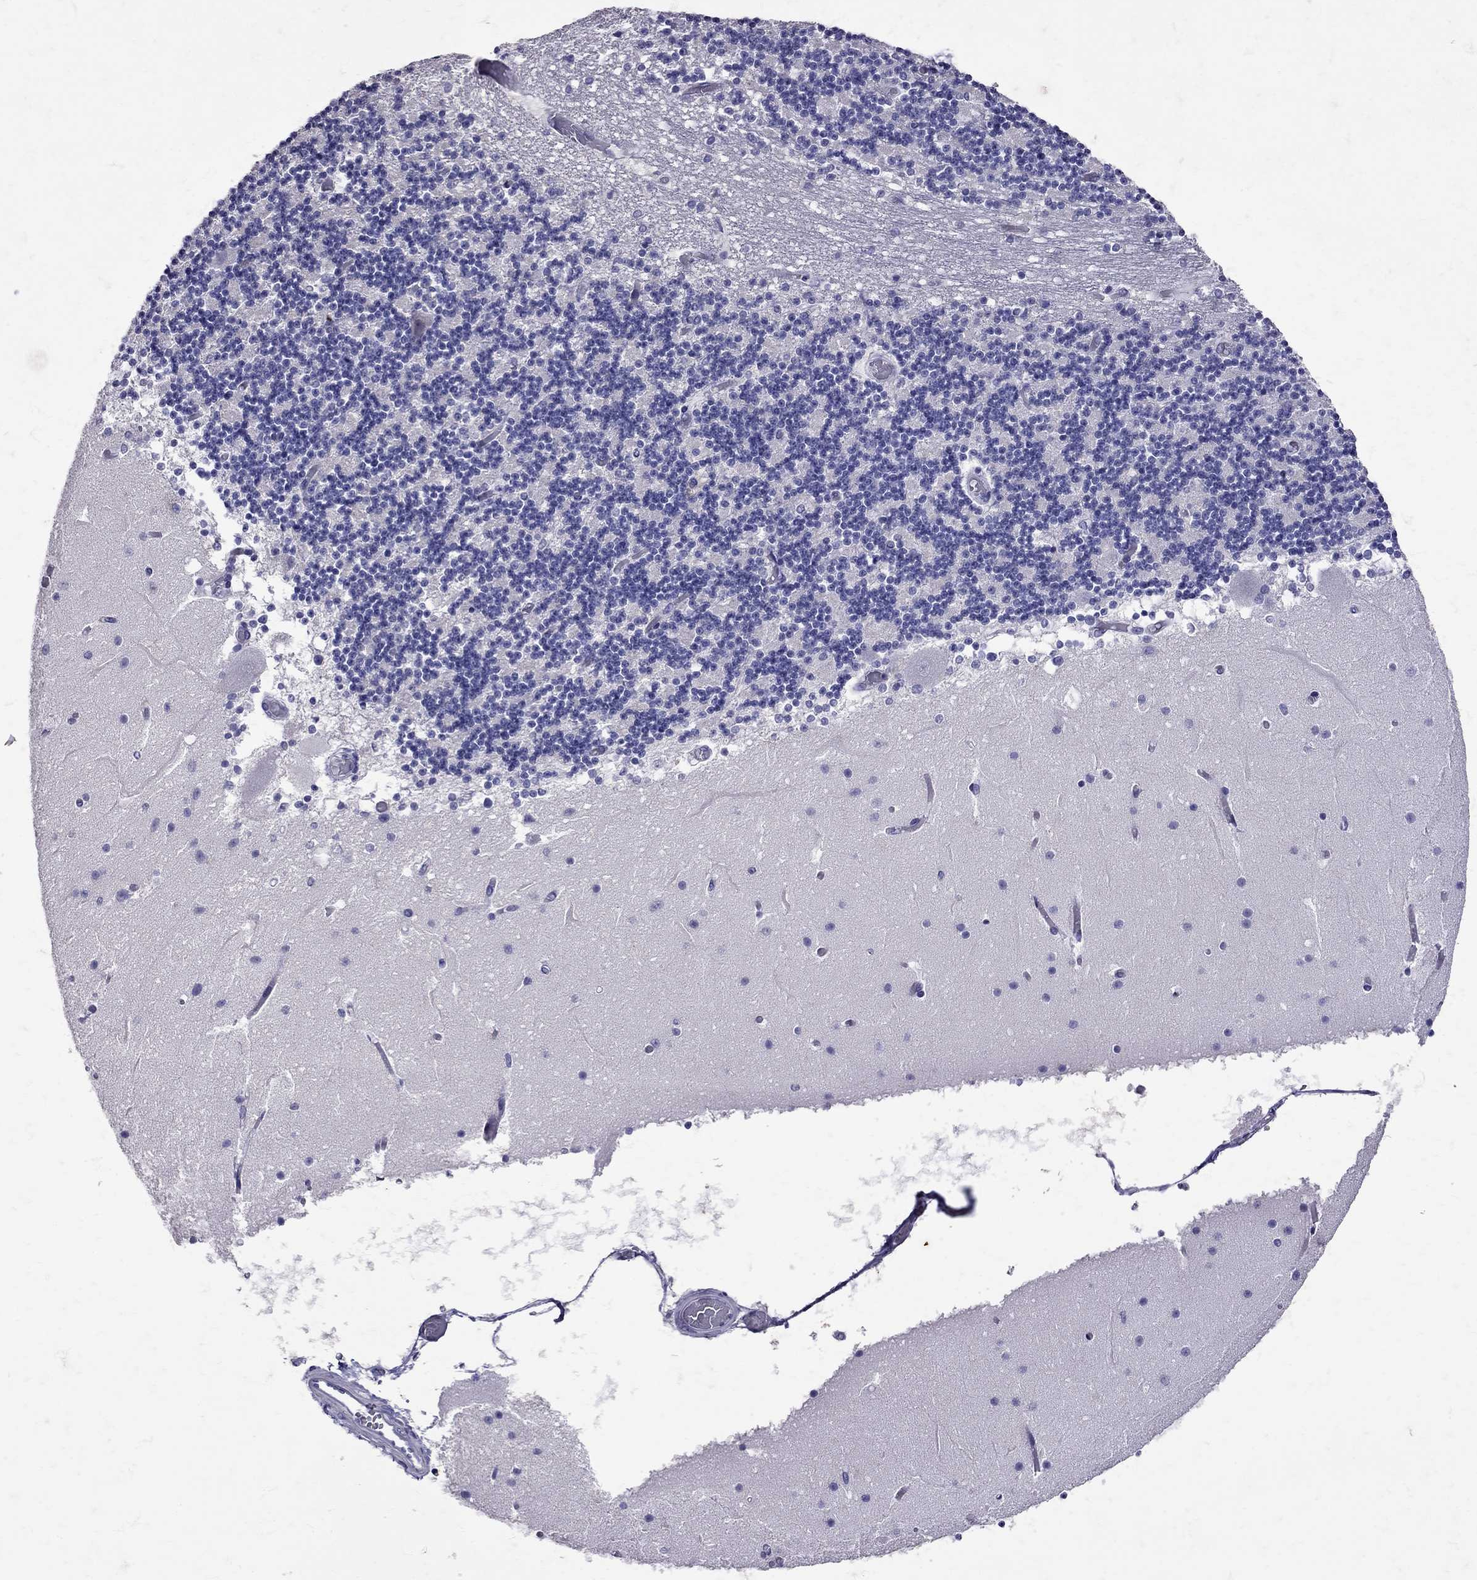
{"staining": {"intensity": "negative", "quantity": "none", "location": "none"}, "tissue": "cerebellum", "cell_type": "Cells in granular layer", "image_type": "normal", "snomed": [{"axis": "morphology", "description": "Normal tissue, NOS"}, {"axis": "topography", "description": "Cerebellum"}], "caption": "This is an immunohistochemistry (IHC) micrograph of benign cerebellum. There is no positivity in cells in granular layer.", "gene": "SST", "patient": {"sex": "female", "age": 28}}